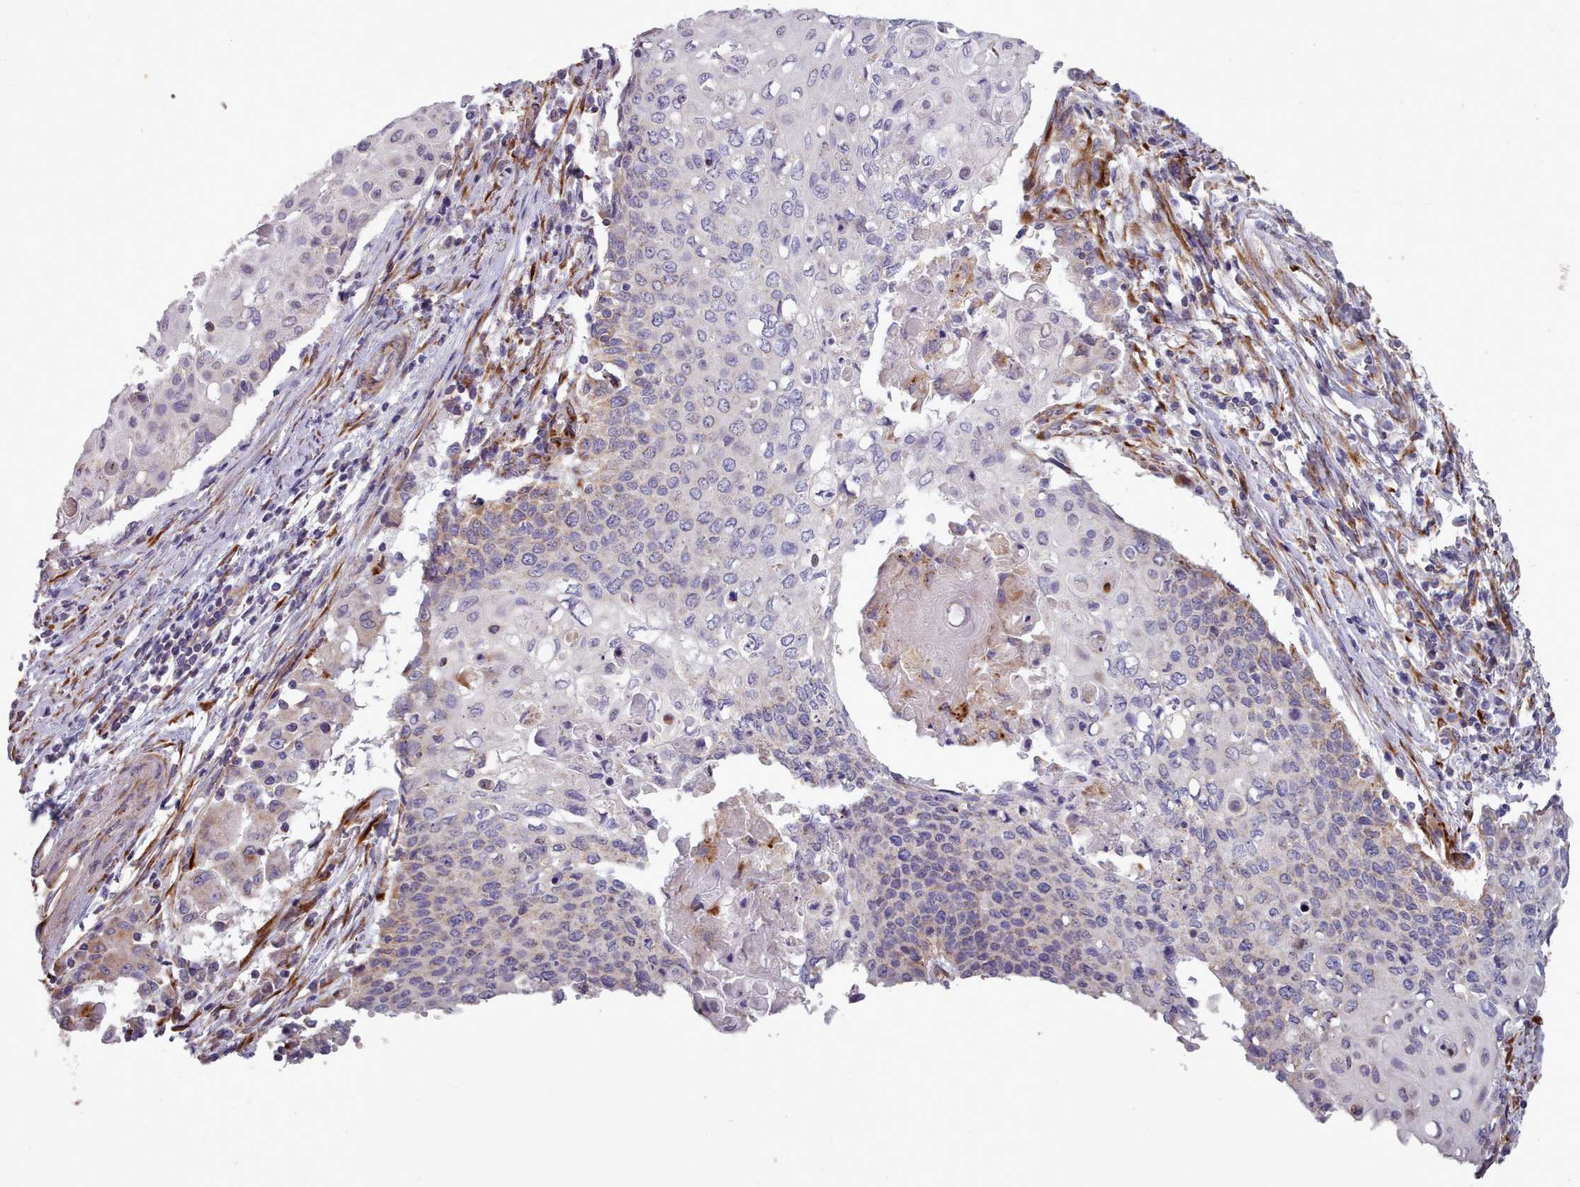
{"staining": {"intensity": "negative", "quantity": "none", "location": "none"}, "tissue": "cervical cancer", "cell_type": "Tumor cells", "image_type": "cancer", "snomed": [{"axis": "morphology", "description": "Squamous cell carcinoma, NOS"}, {"axis": "topography", "description": "Cervix"}], "caption": "Tumor cells are negative for protein expression in human squamous cell carcinoma (cervical).", "gene": "FKBP10", "patient": {"sex": "female", "age": 39}}